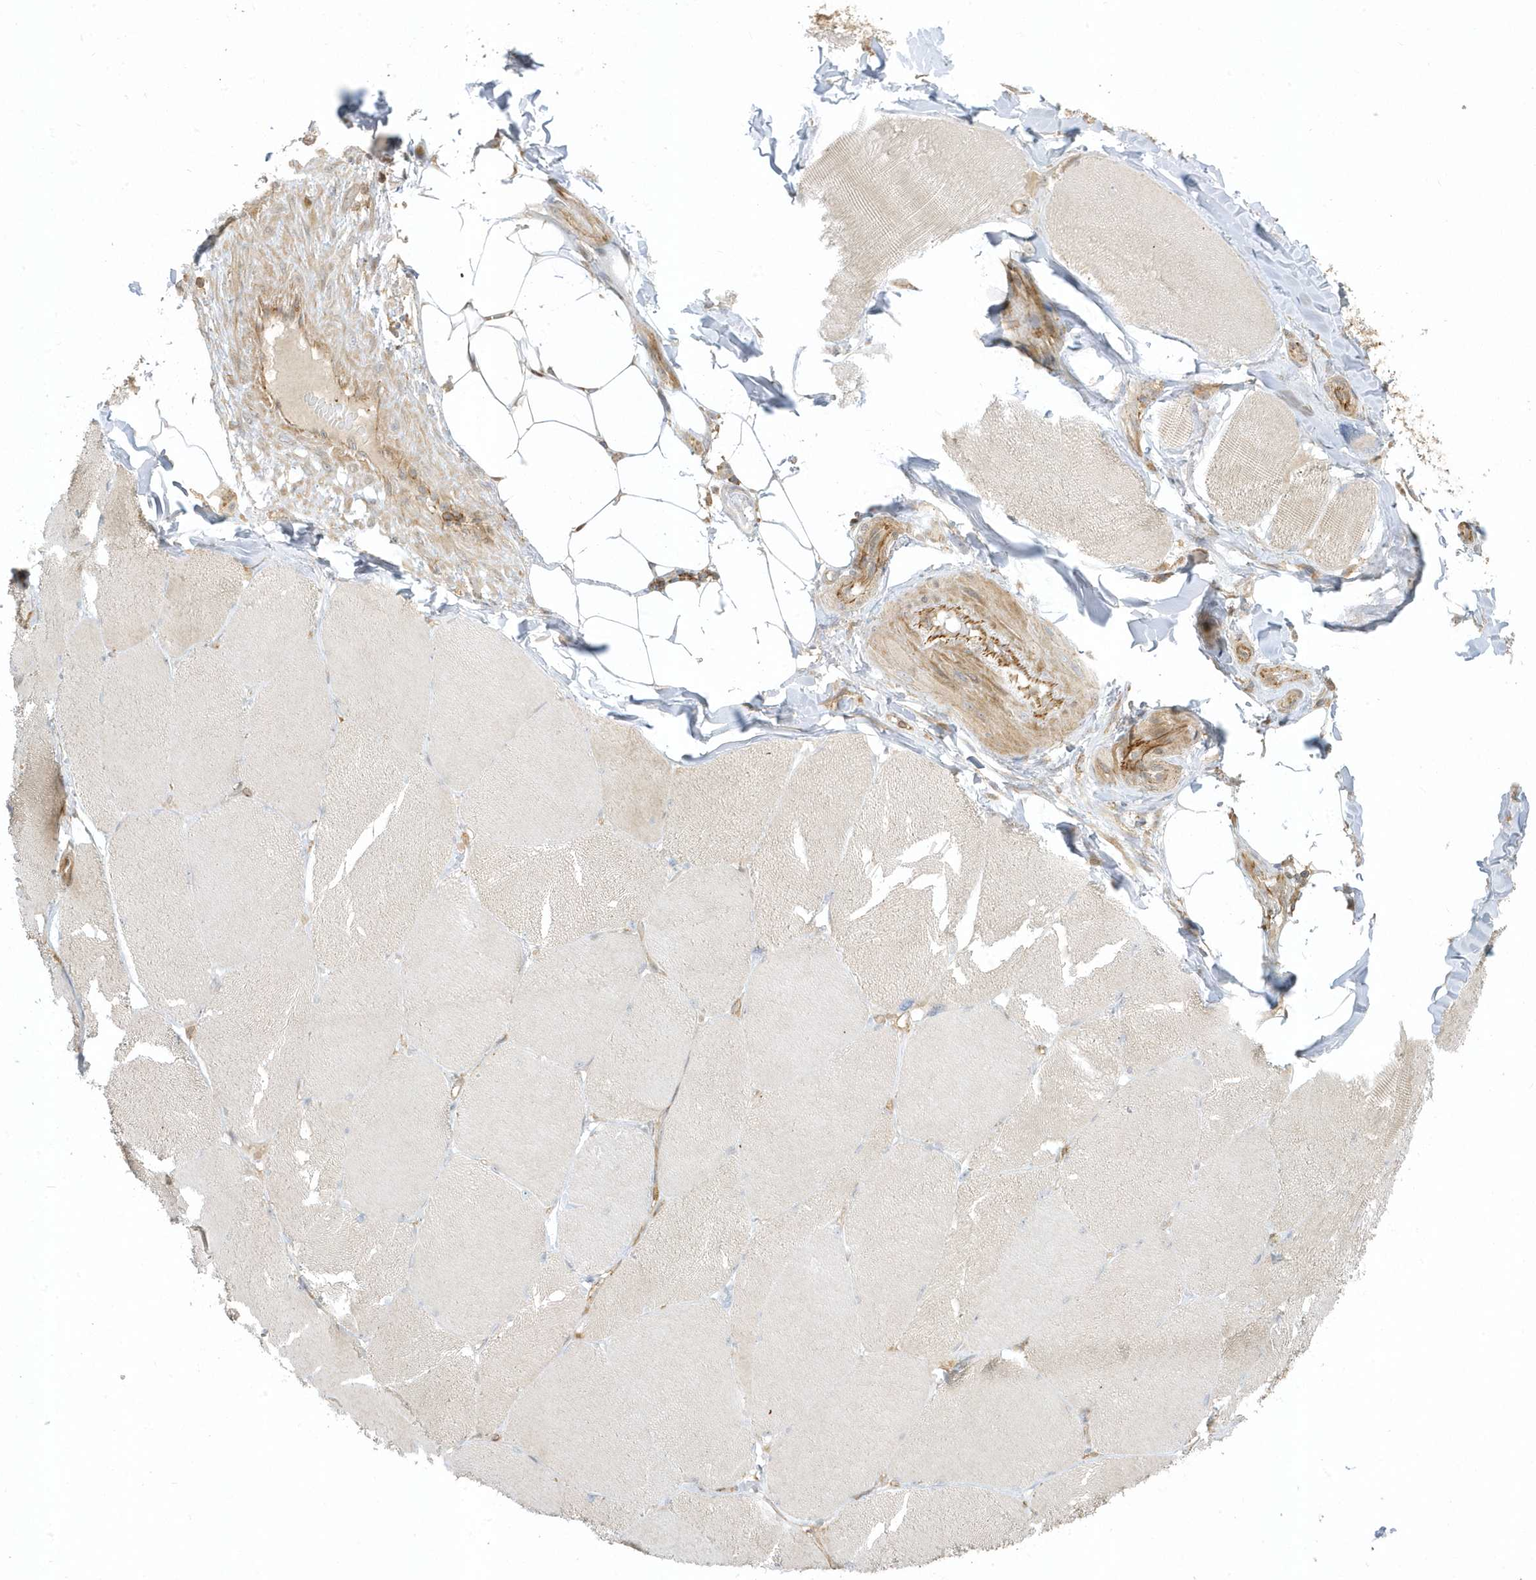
{"staining": {"intensity": "weak", "quantity": "<25%", "location": "cytoplasmic/membranous"}, "tissue": "skeletal muscle", "cell_type": "Myocytes", "image_type": "normal", "snomed": [{"axis": "morphology", "description": "Normal tissue, NOS"}, {"axis": "topography", "description": "Skin"}, {"axis": "topography", "description": "Skeletal muscle"}], "caption": "This is a histopathology image of immunohistochemistry staining of unremarkable skeletal muscle, which shows no staining in myocytes.", "gene": "ZBTB8A", "patient": {"sex": "male", "age": 83}}